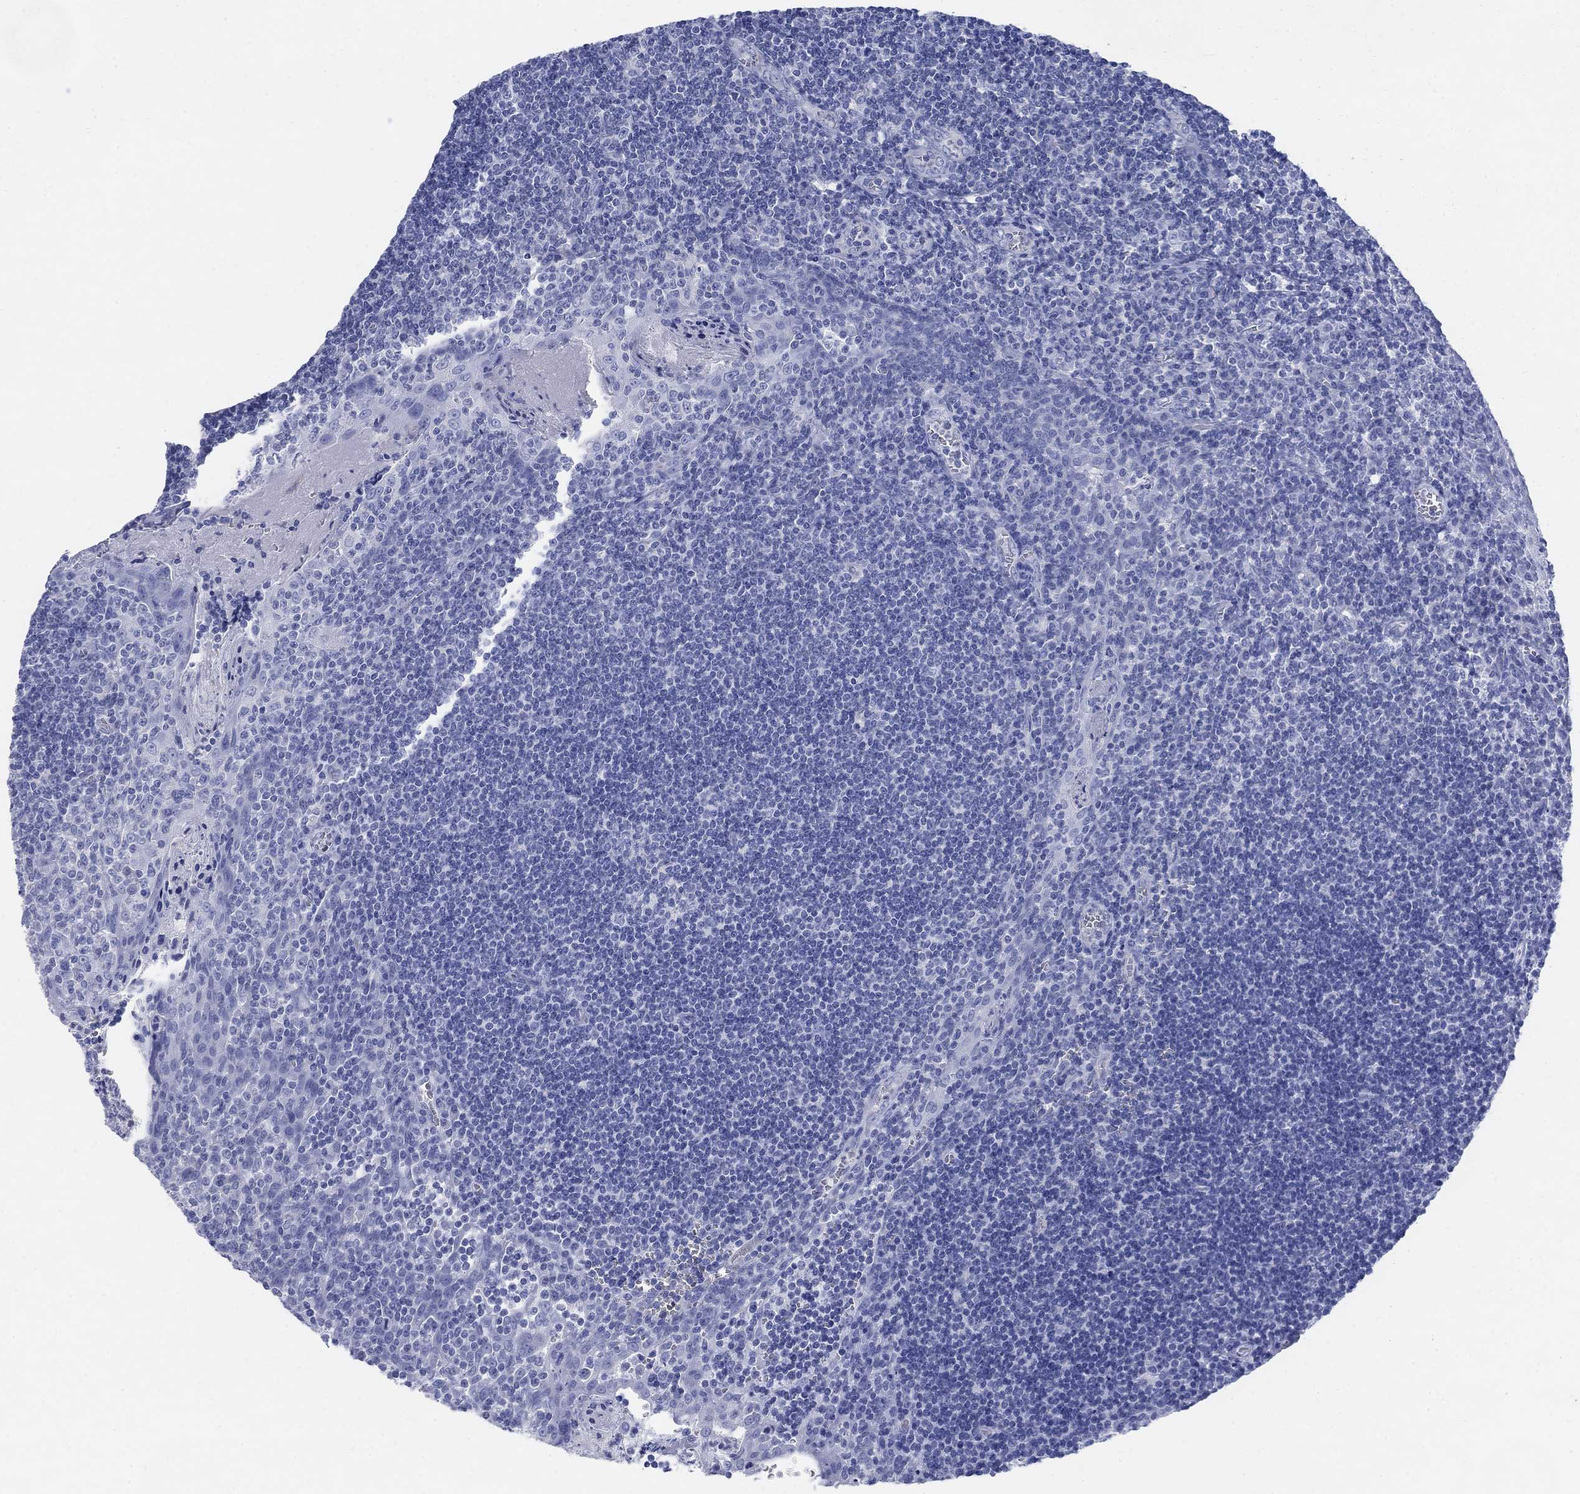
{"staining": {"intensity": "negative", "quantity": "none", "location": "none"}, "tissue": "tonsil", "cell_type": "Germinal center cells", "image_type": "normal", "snomed": [{"axis": "morphology", "description": "Normal tissue, NOS"}, {"axis": "morphology", "description": "Inflammation, NOS"}, {"axis": "topography", "description": "Tonsil"}], "caption": "Germinal center cells show no significant staining in normal tonsil. Brightfield microscopy of immunohistochemistry stained with DAB (3,3'-diaminobenzidine) (brown) and hematoxylin (blue), captured at high magnification.", "gene": "SCCPDH", "patient": {"sex": "female", "age": 31}}